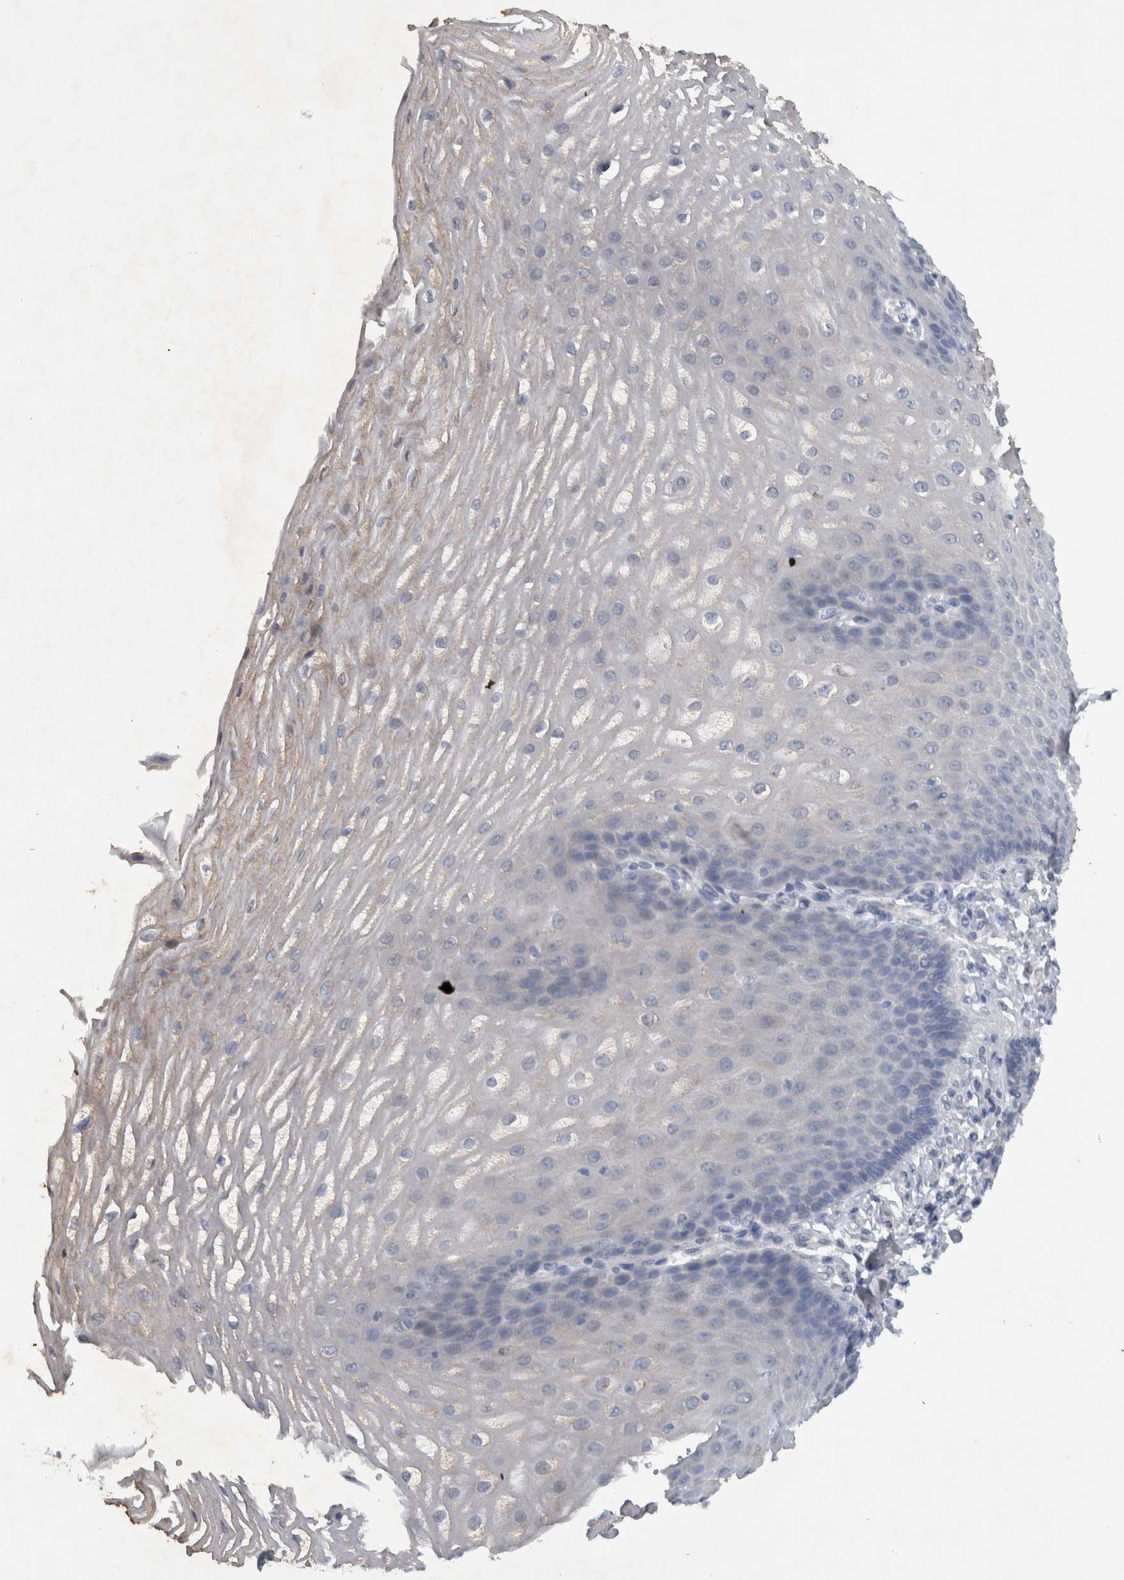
{"staining": {"intensity": "weak", "quantity": "25%-75%", "location": "cytoplasmic/membranous"}, "tissue": "esophagus", "cell_type": "Squamous epithelial cells", "image_type": "normal", "snomed": [{"axis": "morphology", "description": "Normal tissue, NOS"}, {"axis": "topography", "description": "Esophagus"}], "caption": "Protein expression analysis of unremarkable esophagus shows weak cytoplasmic/membranous expression in approximately 25%-75% of squamous epithelial cells.", "gene": "NT5C2", "patient": {"sex": "male", "age": 54}}